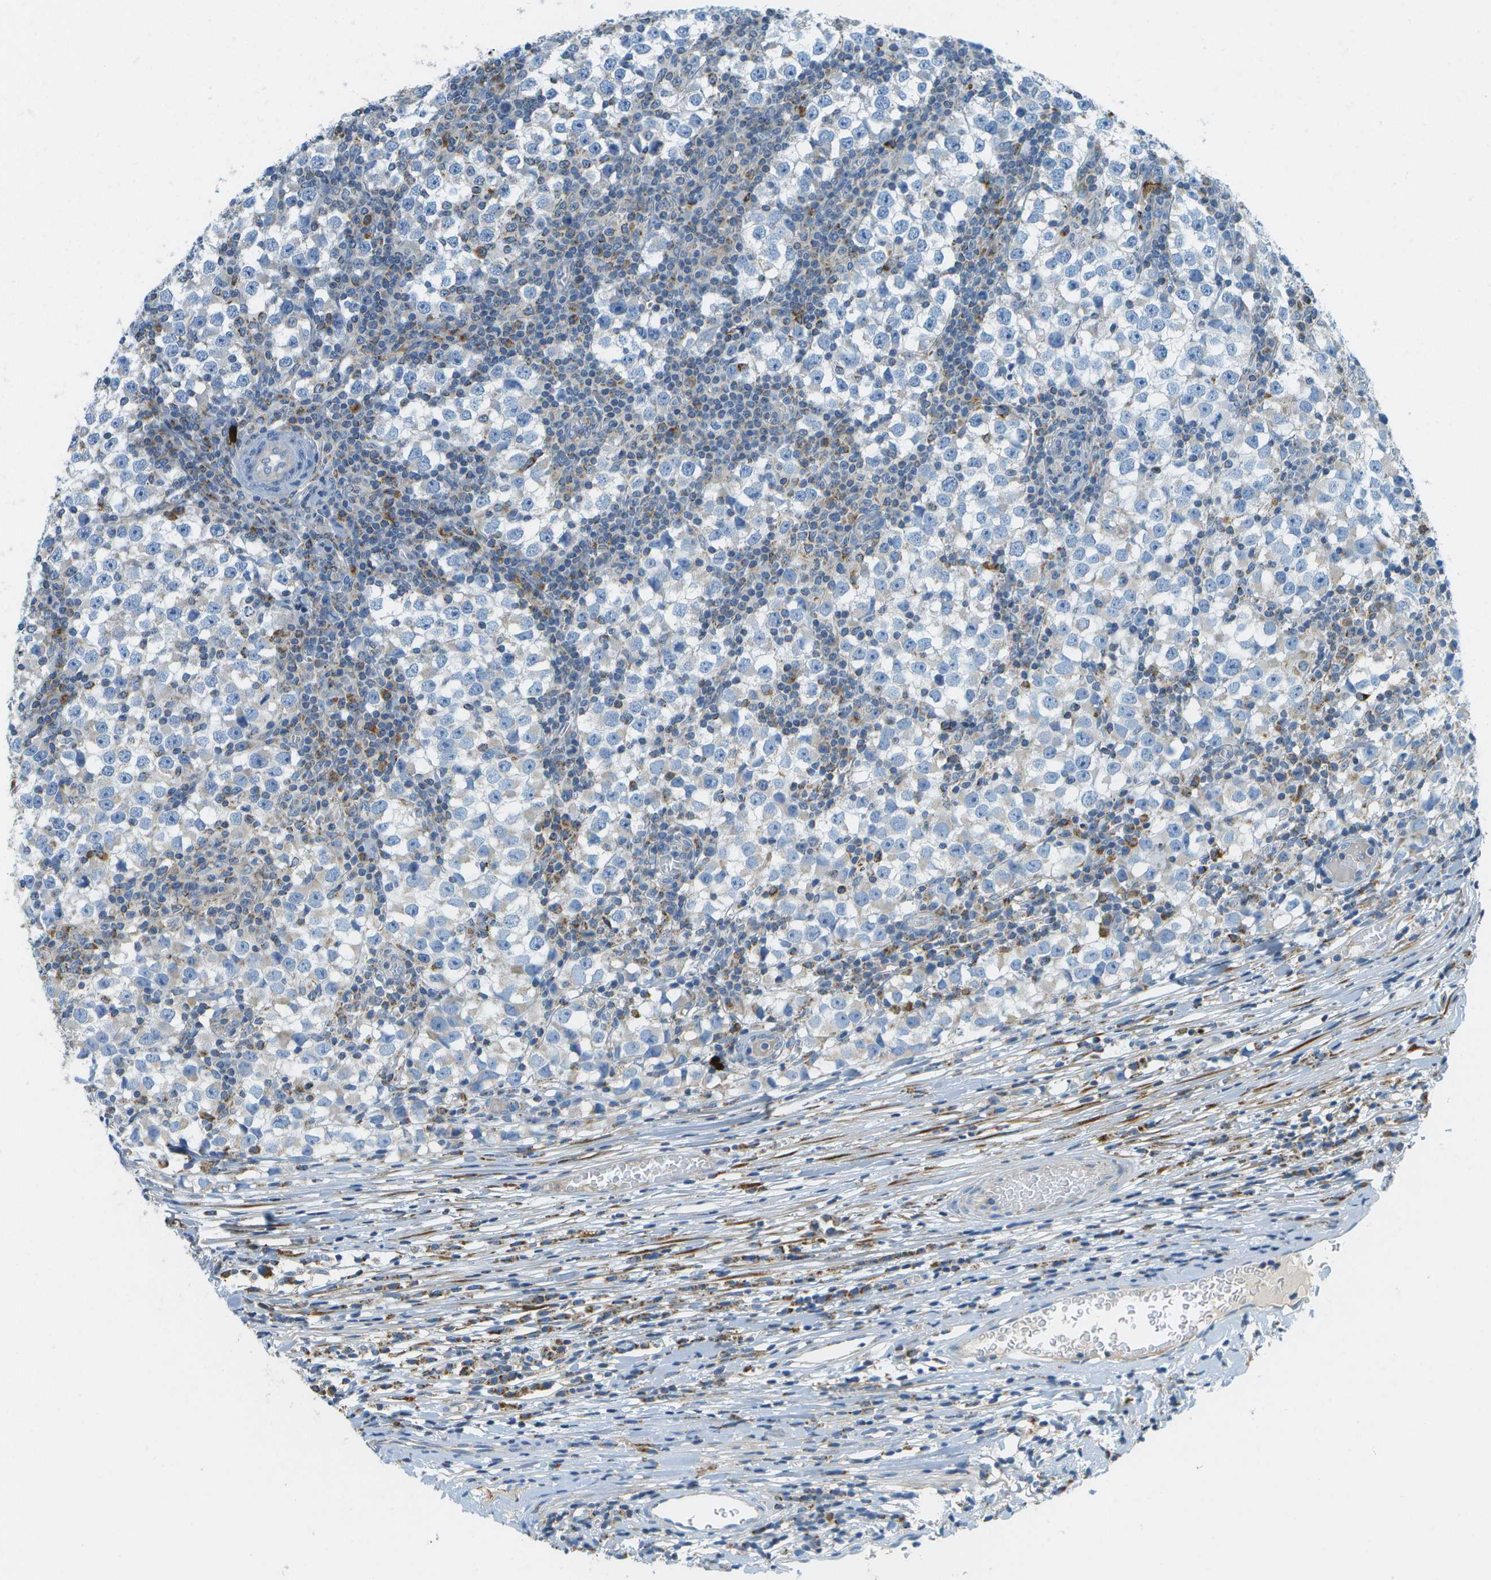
{"staining": {"intensity": "negative", "quantity": "none", "location": "none"}, "tissue": "testis cancer", "cell_type": "Tumor cells", "image_type": "cancer", "snomed": [{"axis": "morphology", "description": "Seminoma, NOS"}, {"axis": "topography", "description": "Testis"}], "caption": "Human seminoma (testis) stained for a protein using immunohistochemistry (IHC) reveals no staining in tumor cells.", "gene": "PTGIS", "patient": {"sex": "male", "age": 65}}